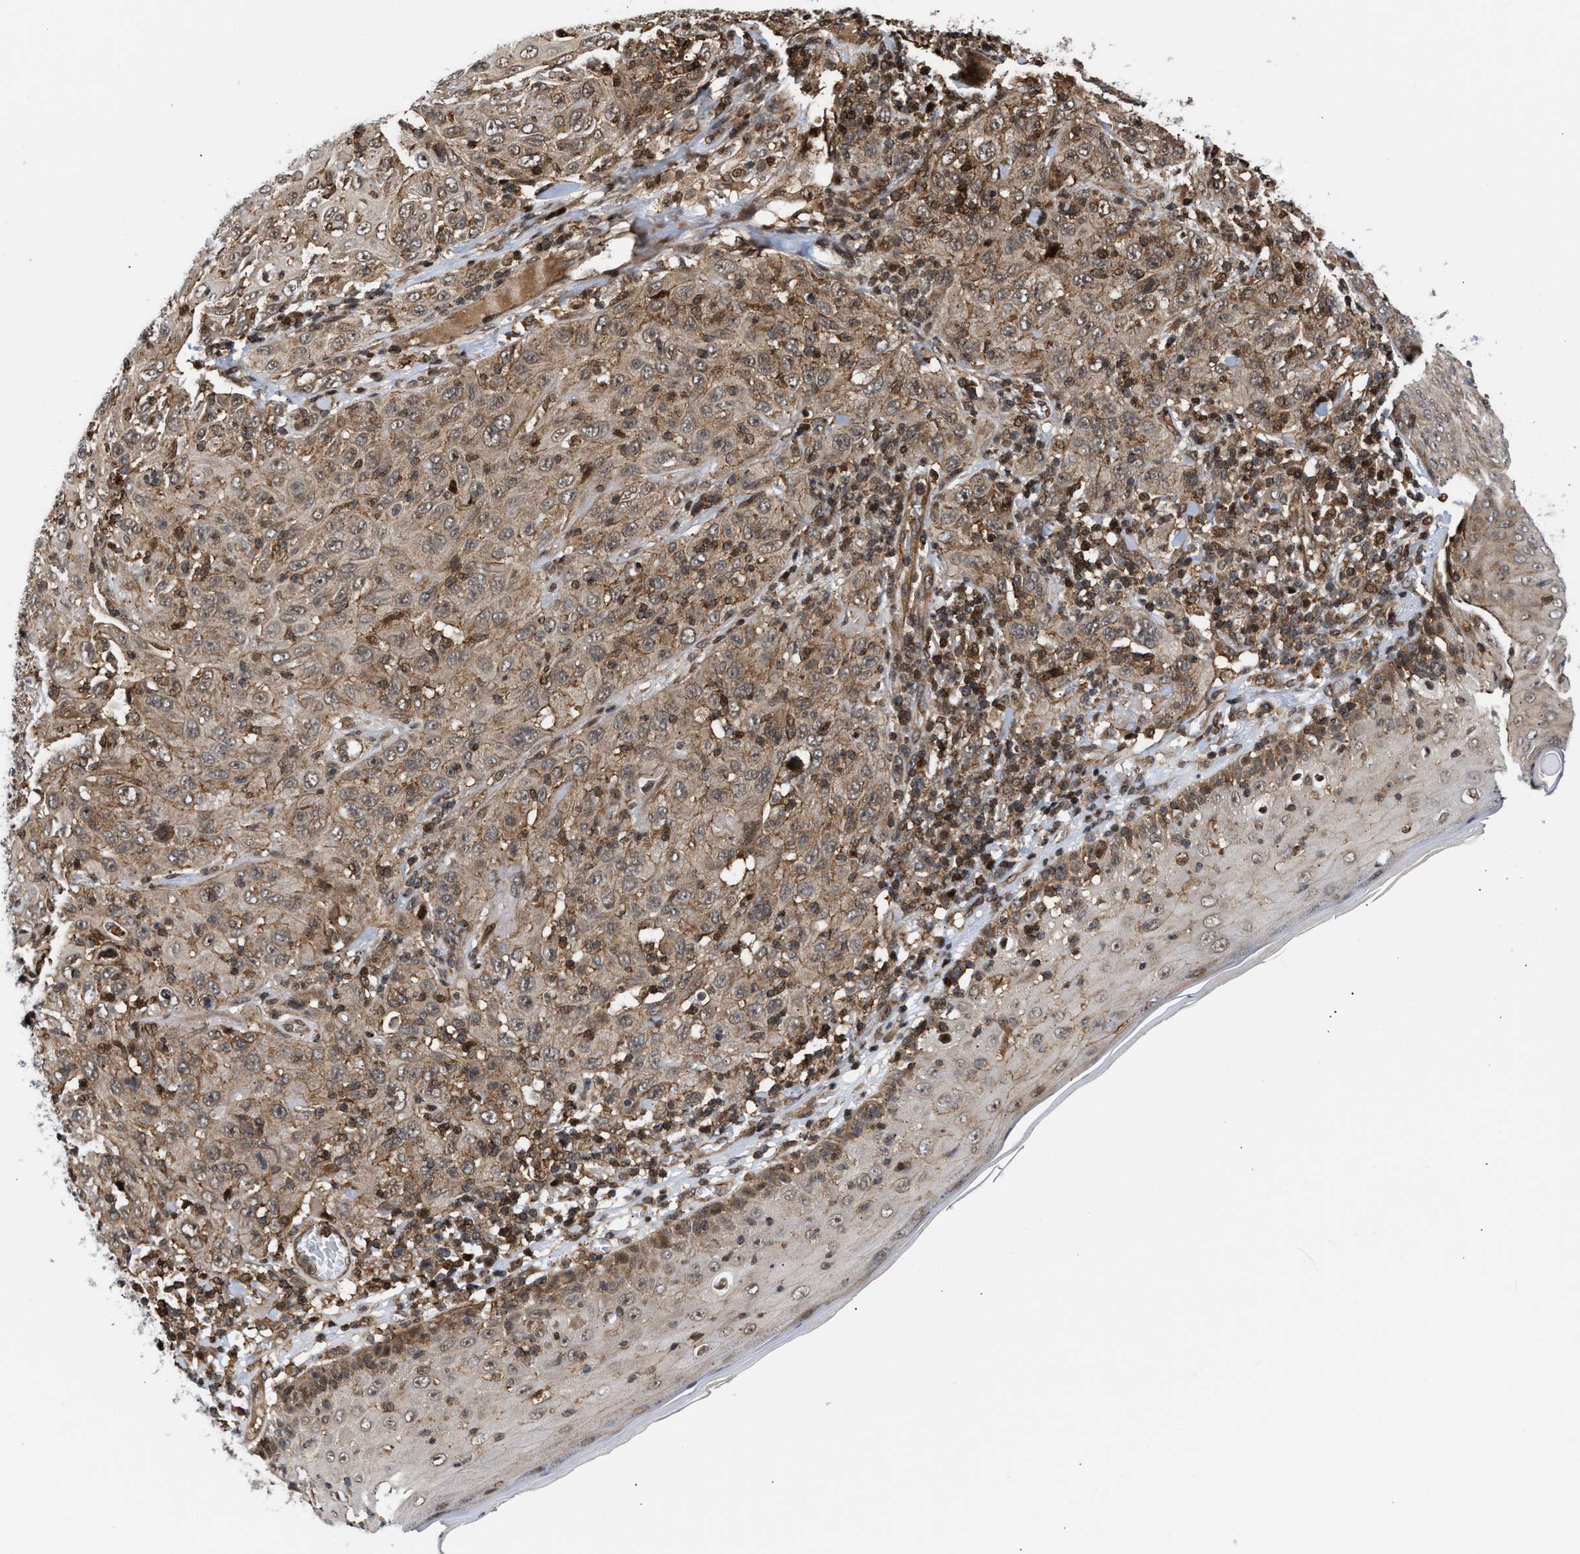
{"staining": {"intensity": "weak", "quantity": ">75%", "location": "cytoplasmic/membranous,nuclear"}, "tissue": "skin cancer", "cell_type": "Tumor cells", "image_type": "cancer", "snomed": [{"axis": "morphology", "description": "Squamous cell carcinoma, NOS"}, {"axis": "topography", "description": "Skin"}], "caption": "High-magnification brightfield microscopy of skin squamous cell carcinoma stained with DAB (brown) and counterstained with hematoxylin (blue). tumor cells exhibit weak cytoplasmic/membranous and nuclear expression is present in about>75% of cells.", "gene": "STAU2", "patient": {"sex": "female", "age": 88}}